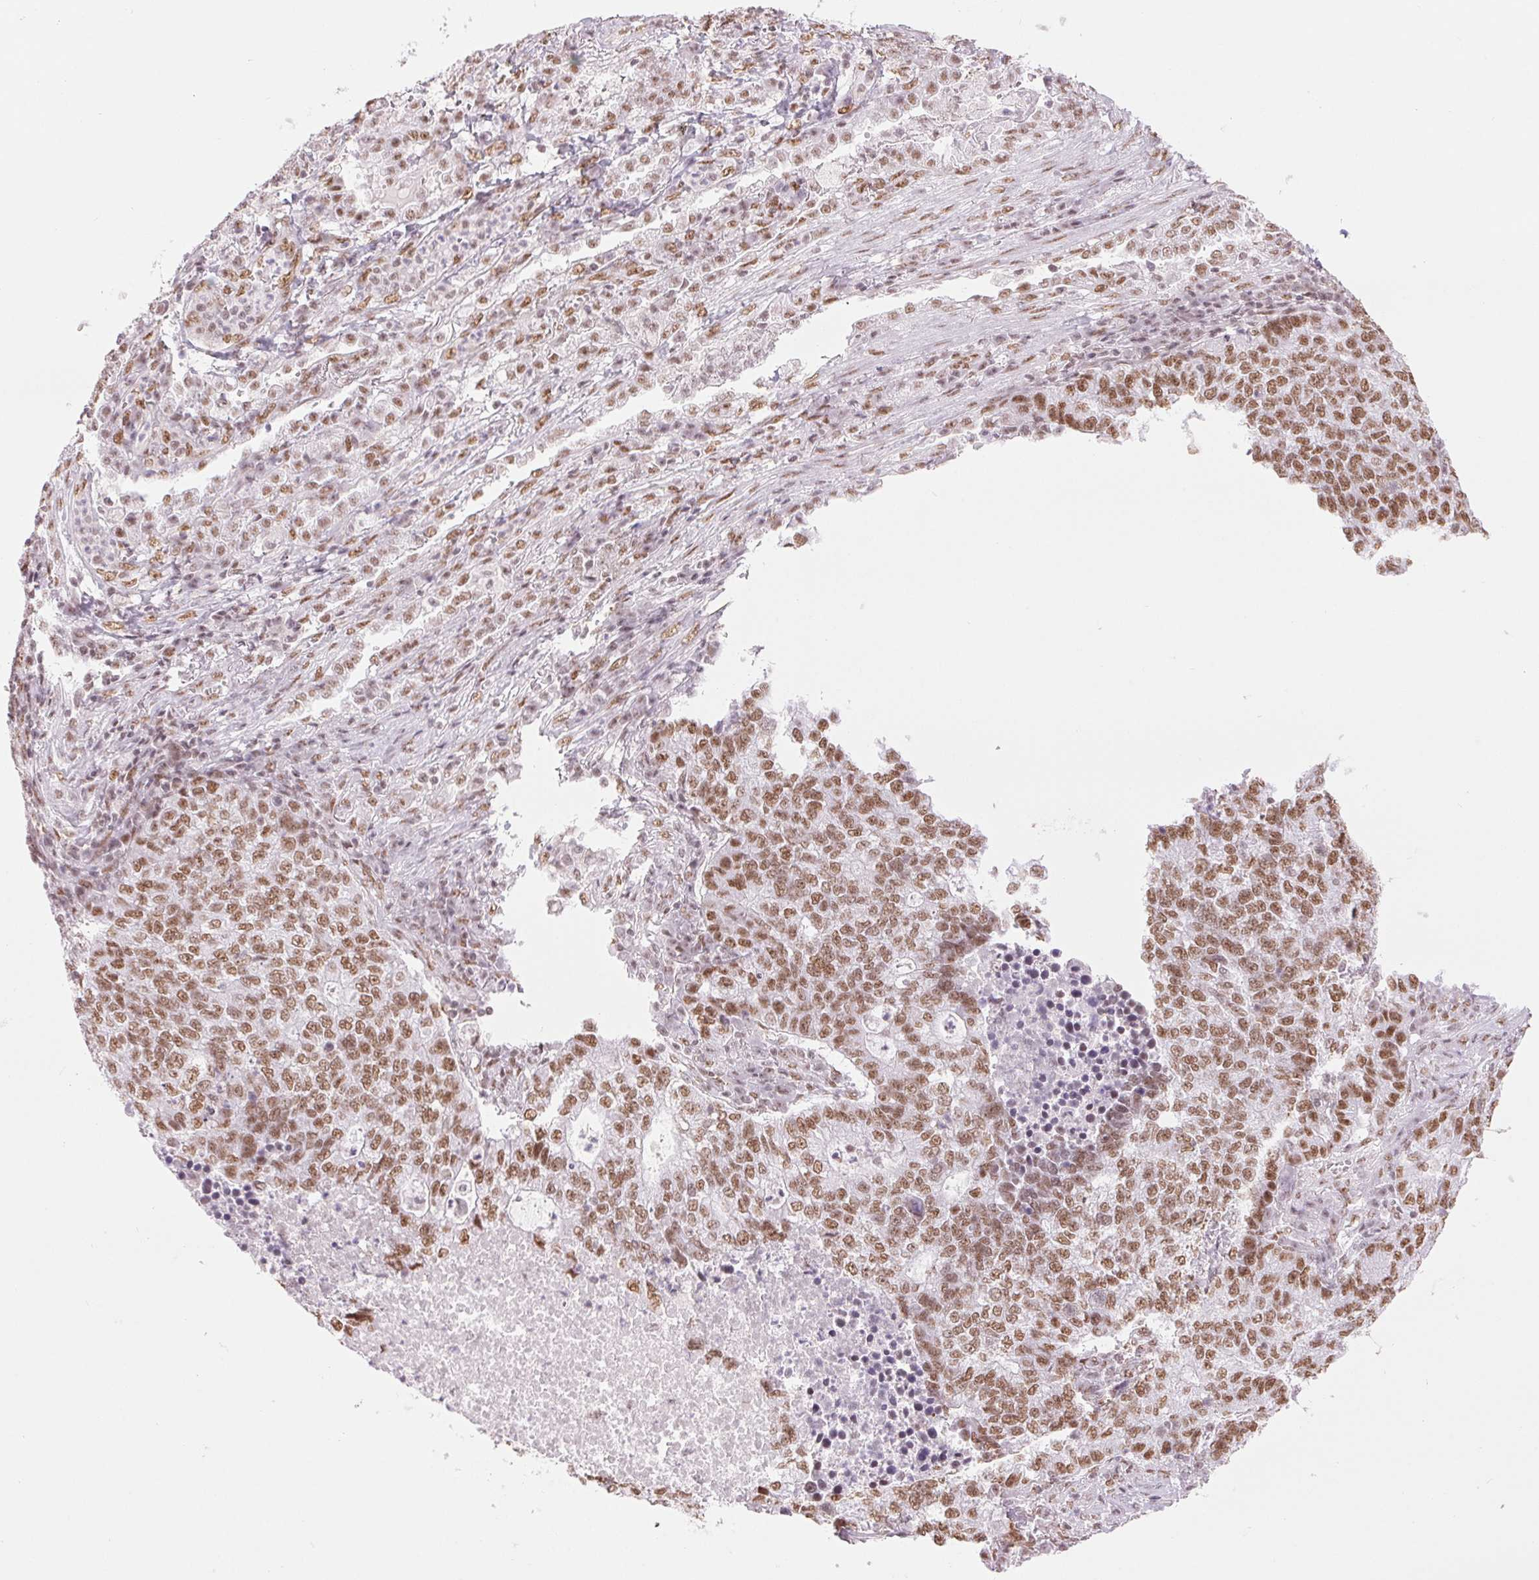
{"staining": {"intensity": "moderate", "quantity": ">75%", "location": "nuclear"}, "tissue": "lung cancer", "cell_type": "Tumor cells", "image_type": "cancer", "snomed": [{"axis": "morphology", "description": "Adenocarcinoma, NOS"}, {"axis": "topography", "description": "Lung"}], "caption": "The immunohistochemical stain labels moderate nuclear staining in tumor cells of lung adenocarcinoma tissue.", "gene": "ZFR2", "patient": {"sex": "male", "age": 57}}